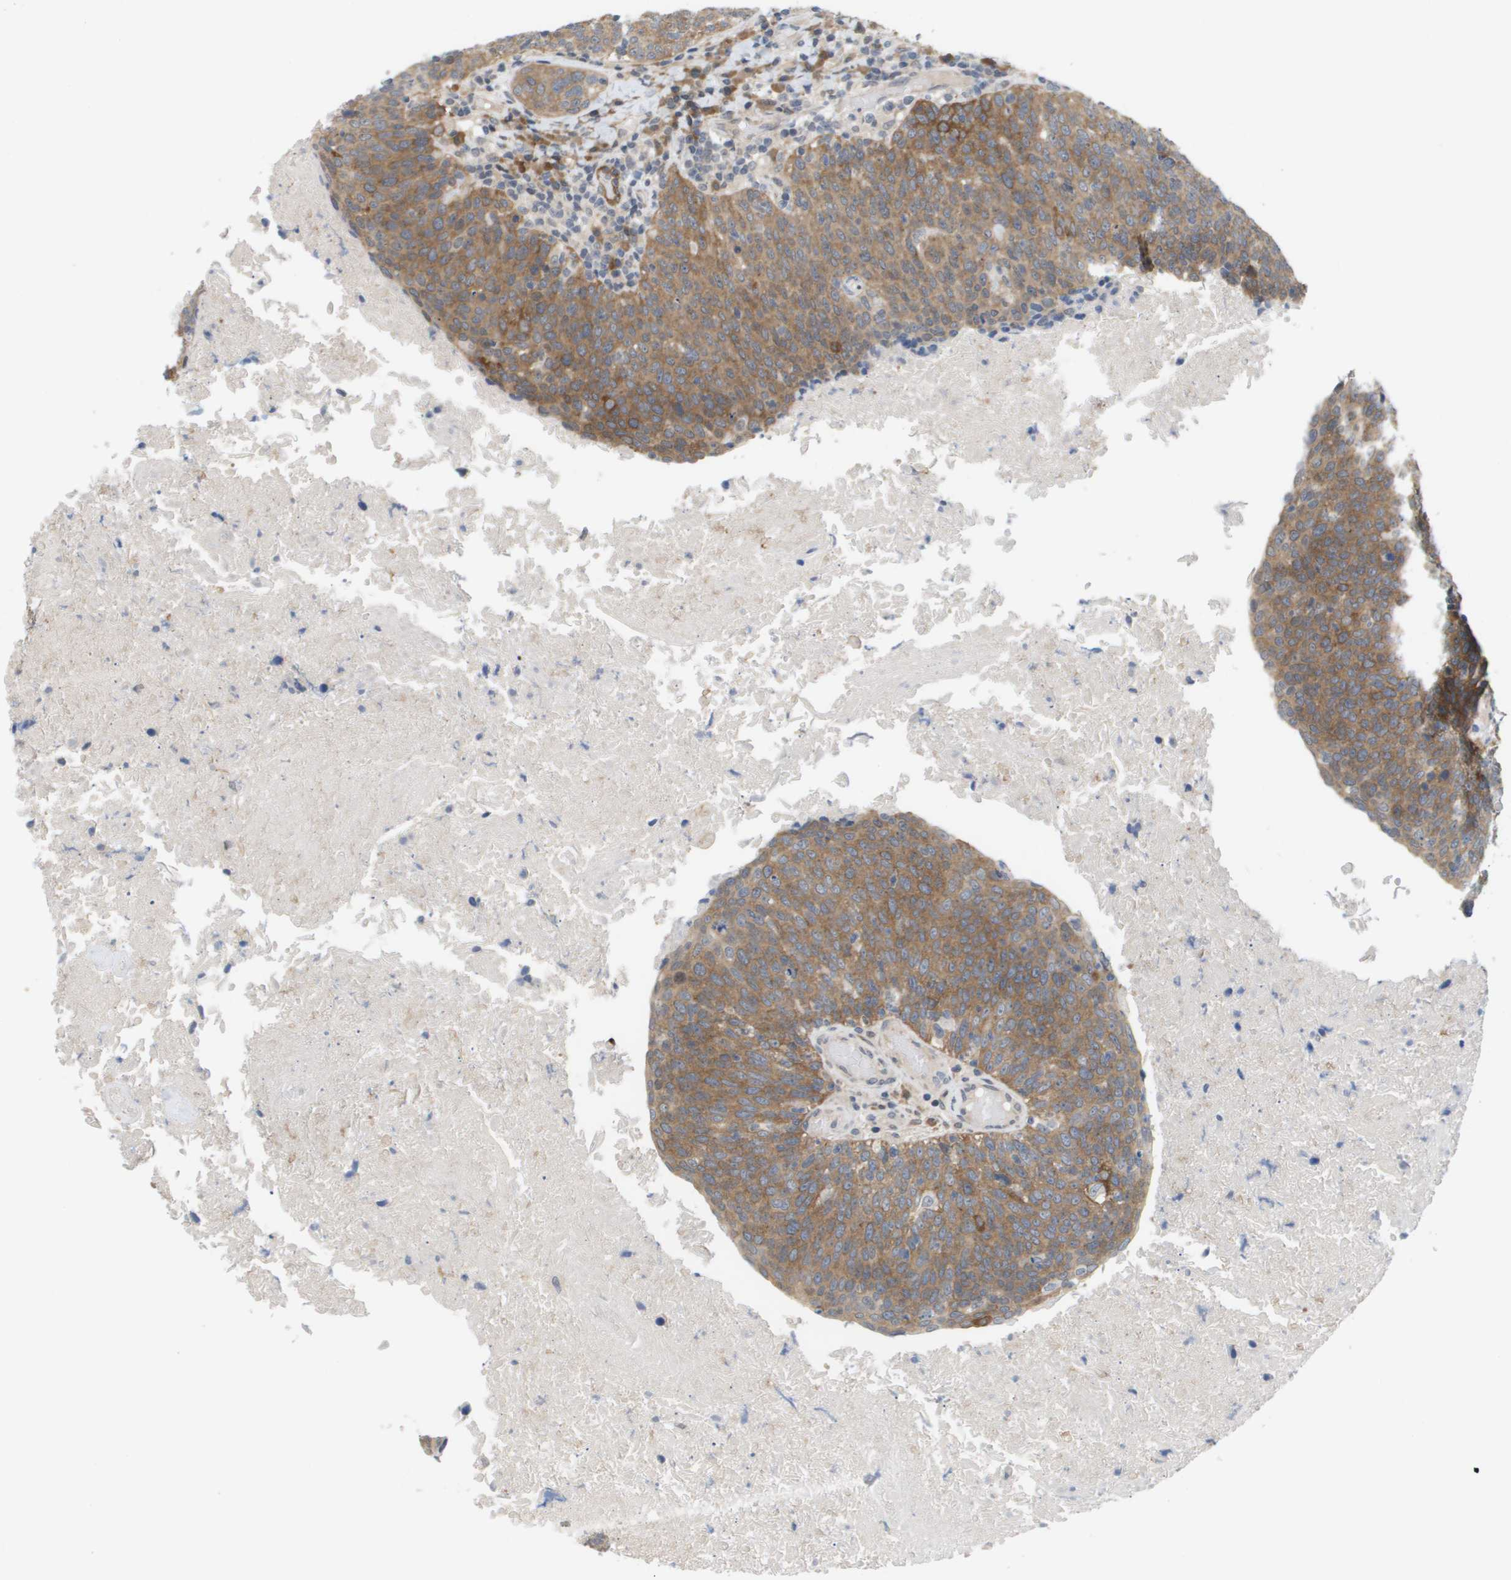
{"staining": {"intensity": "moderate", "quantity": ">75%", "location": "cytoplasmic/membranous"}, "tissue": "head and neck cancer", "cell_type": "Tumor cells", "image_type": "cancer", "snomed": [{"axis": "morphology", "description": "Squamous cell carcinoma, NOS"}, {"axis": "morphology", "description": "Squamous cell carcinoma, metastatic, NOS"}, {"axis": "topography", "description": "Lymph node"}, {"axis": "topography", "description": "Head-Neck"}], "caption": "Immunohistochemistry (IHC) micrograph of neoplastic tissue: human head and neck cancer stained using IHC exhibits medium levels of moderate protein expression localized specifically in the cytoplasmic/membranous of tumor cells, appearing as a cytoplasmic/membranous brown color.", "gene": "MARCHF8", "patient": {"sex": "male", "age": 62}}